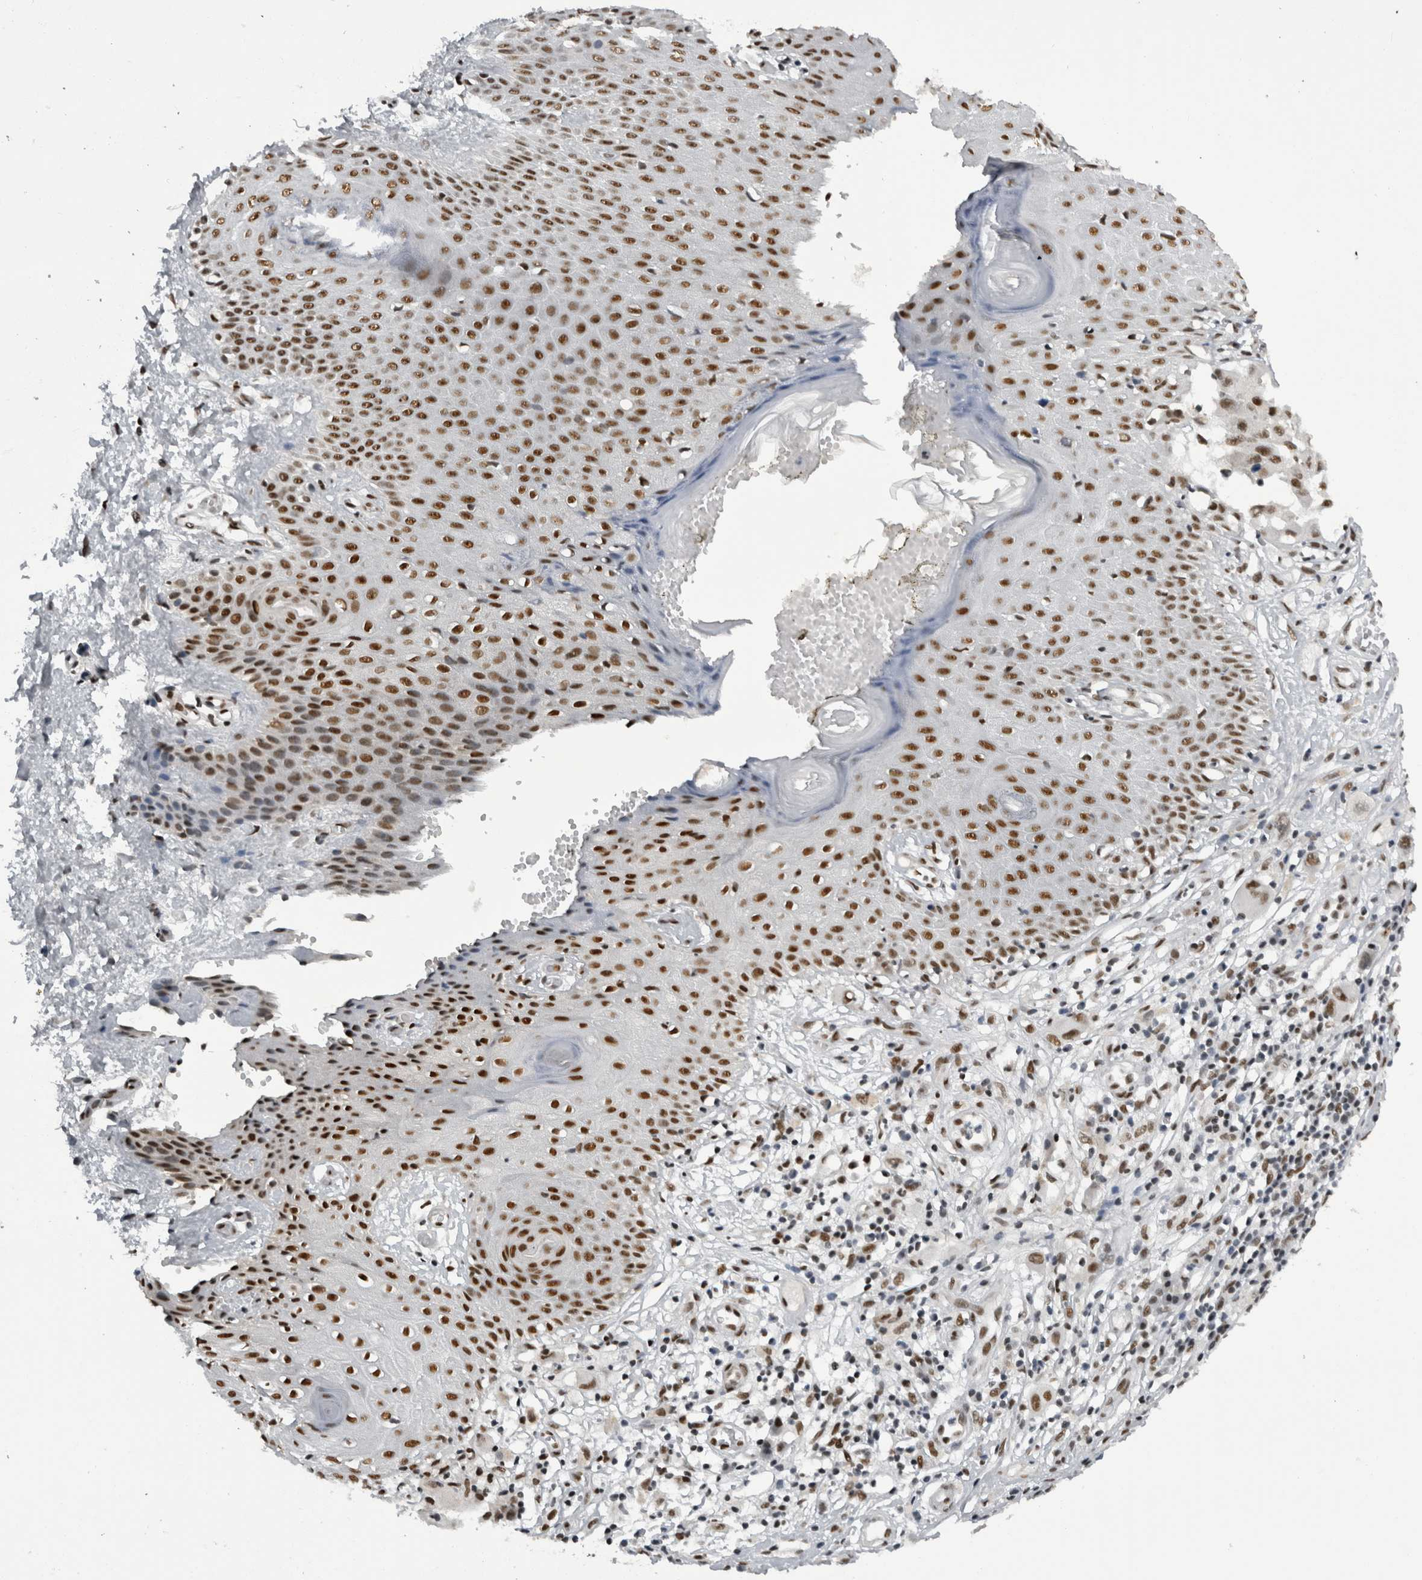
{"staining": {"intensity": "strong", "quantity": ">75%", "location": "nuclear"}, "tissue": "melanoma", "cell_type": "Tumor cells", "image_type": "cancer", "snomed": [{"axis": "morphology", "description": "Malignant melanoma, NOS"}, {"axis": "topography", "description": "Skin"}], "caption": "There is high levels of strong nuclear positivity in tumor cells of malignant melanoma, as demonstrated by immunohistochemical staining (brown color).", "gene": "ZSCAN2", "patient": {"sex": "male", "age": 30}}